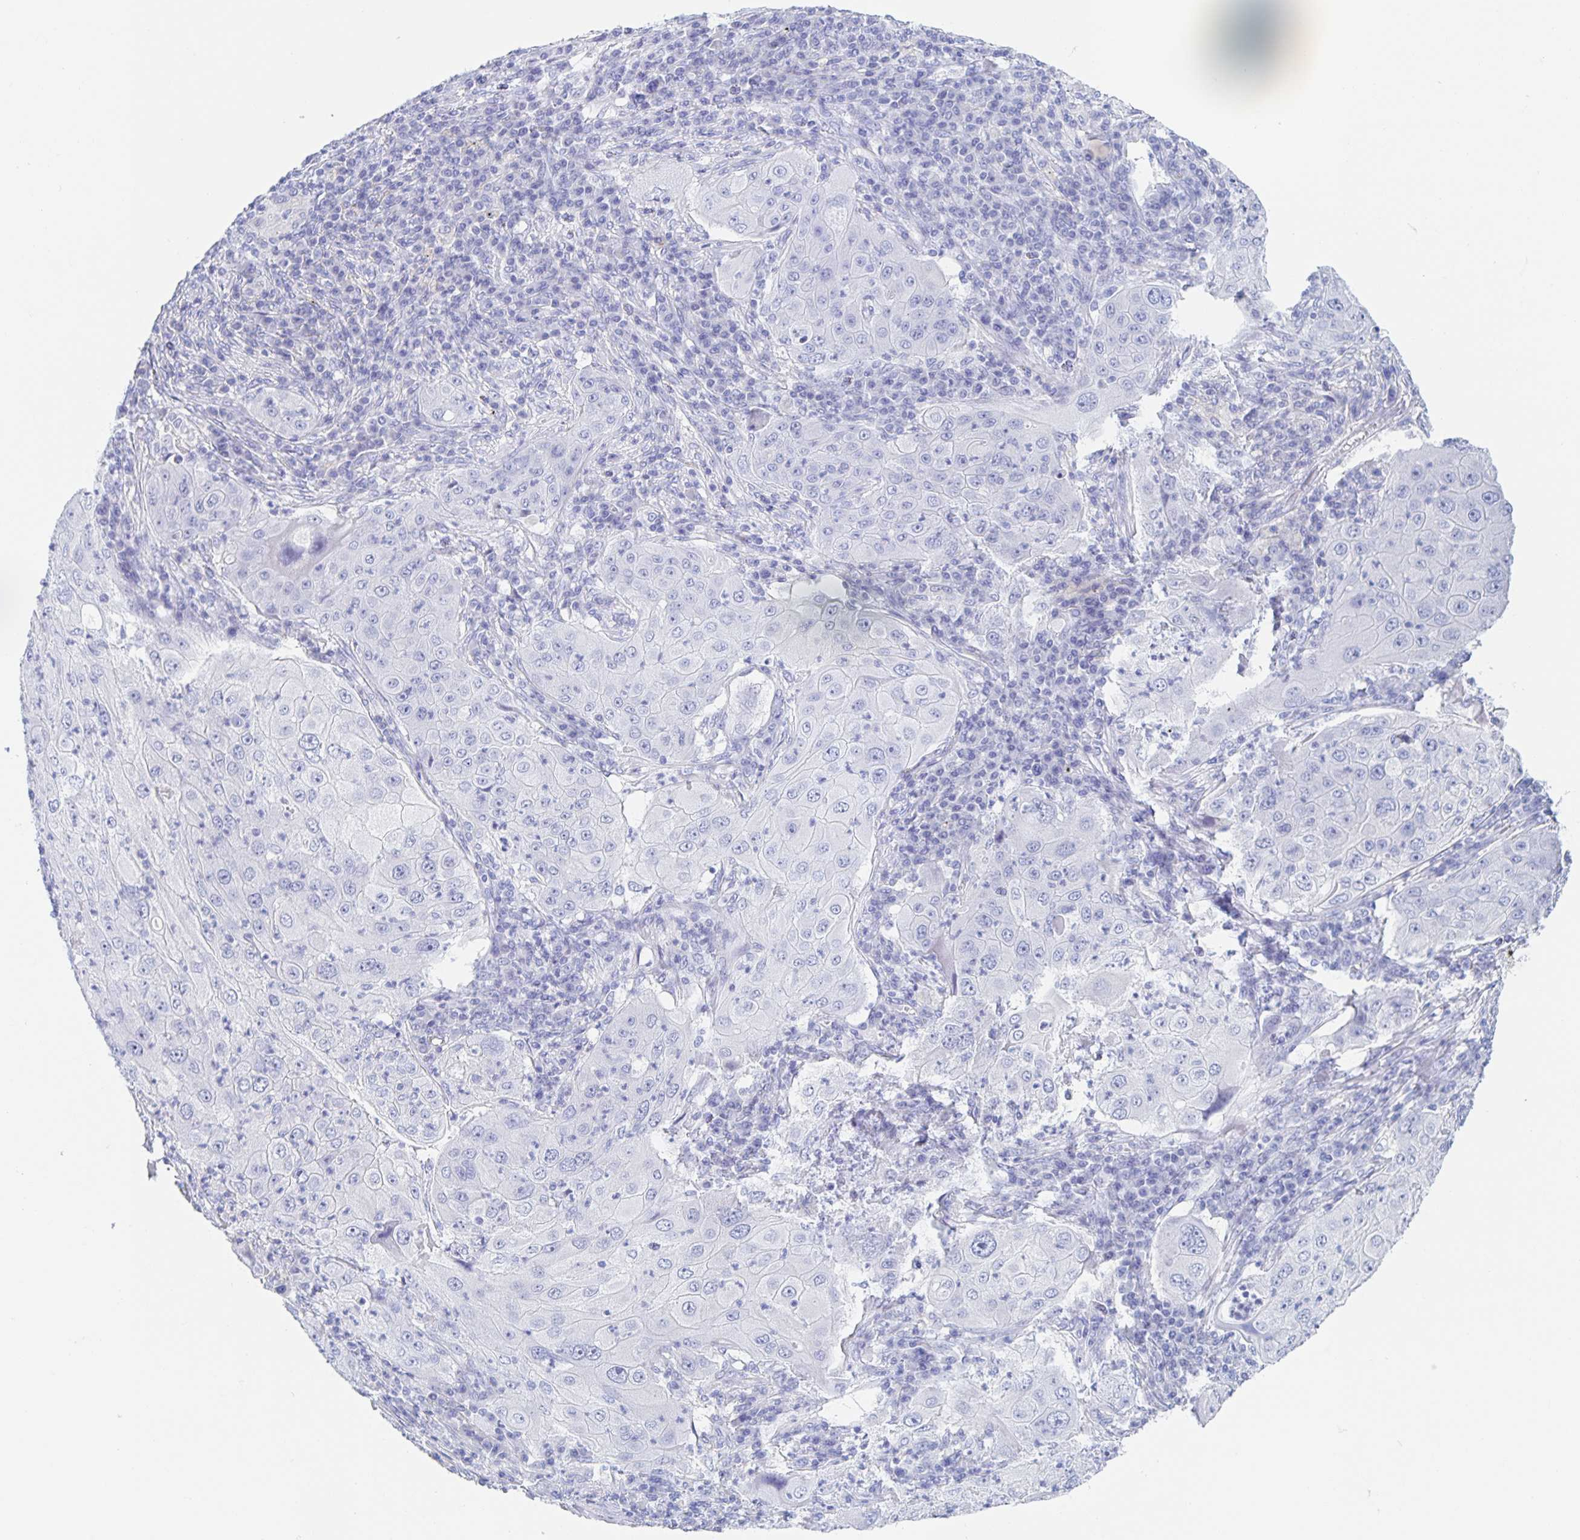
{"staining": {"intensity": "negative", "quantity": "none", "location": "none"}, "tissue": "lung cancer", "cell_type": "Tumor cells", "image_type": "cancer", "snomed": [{"axis": "morphology", "description": "Squamous cell carcinoma, NOS"}, {"axis": "topography", "description": "Lung"}], "caption": "The histopathology image shows no significant positivity in tumor cells of lung squamous cell carcinoma.", "gene": "DMBT1", "patient": {"sex": "female", "age": 59}}